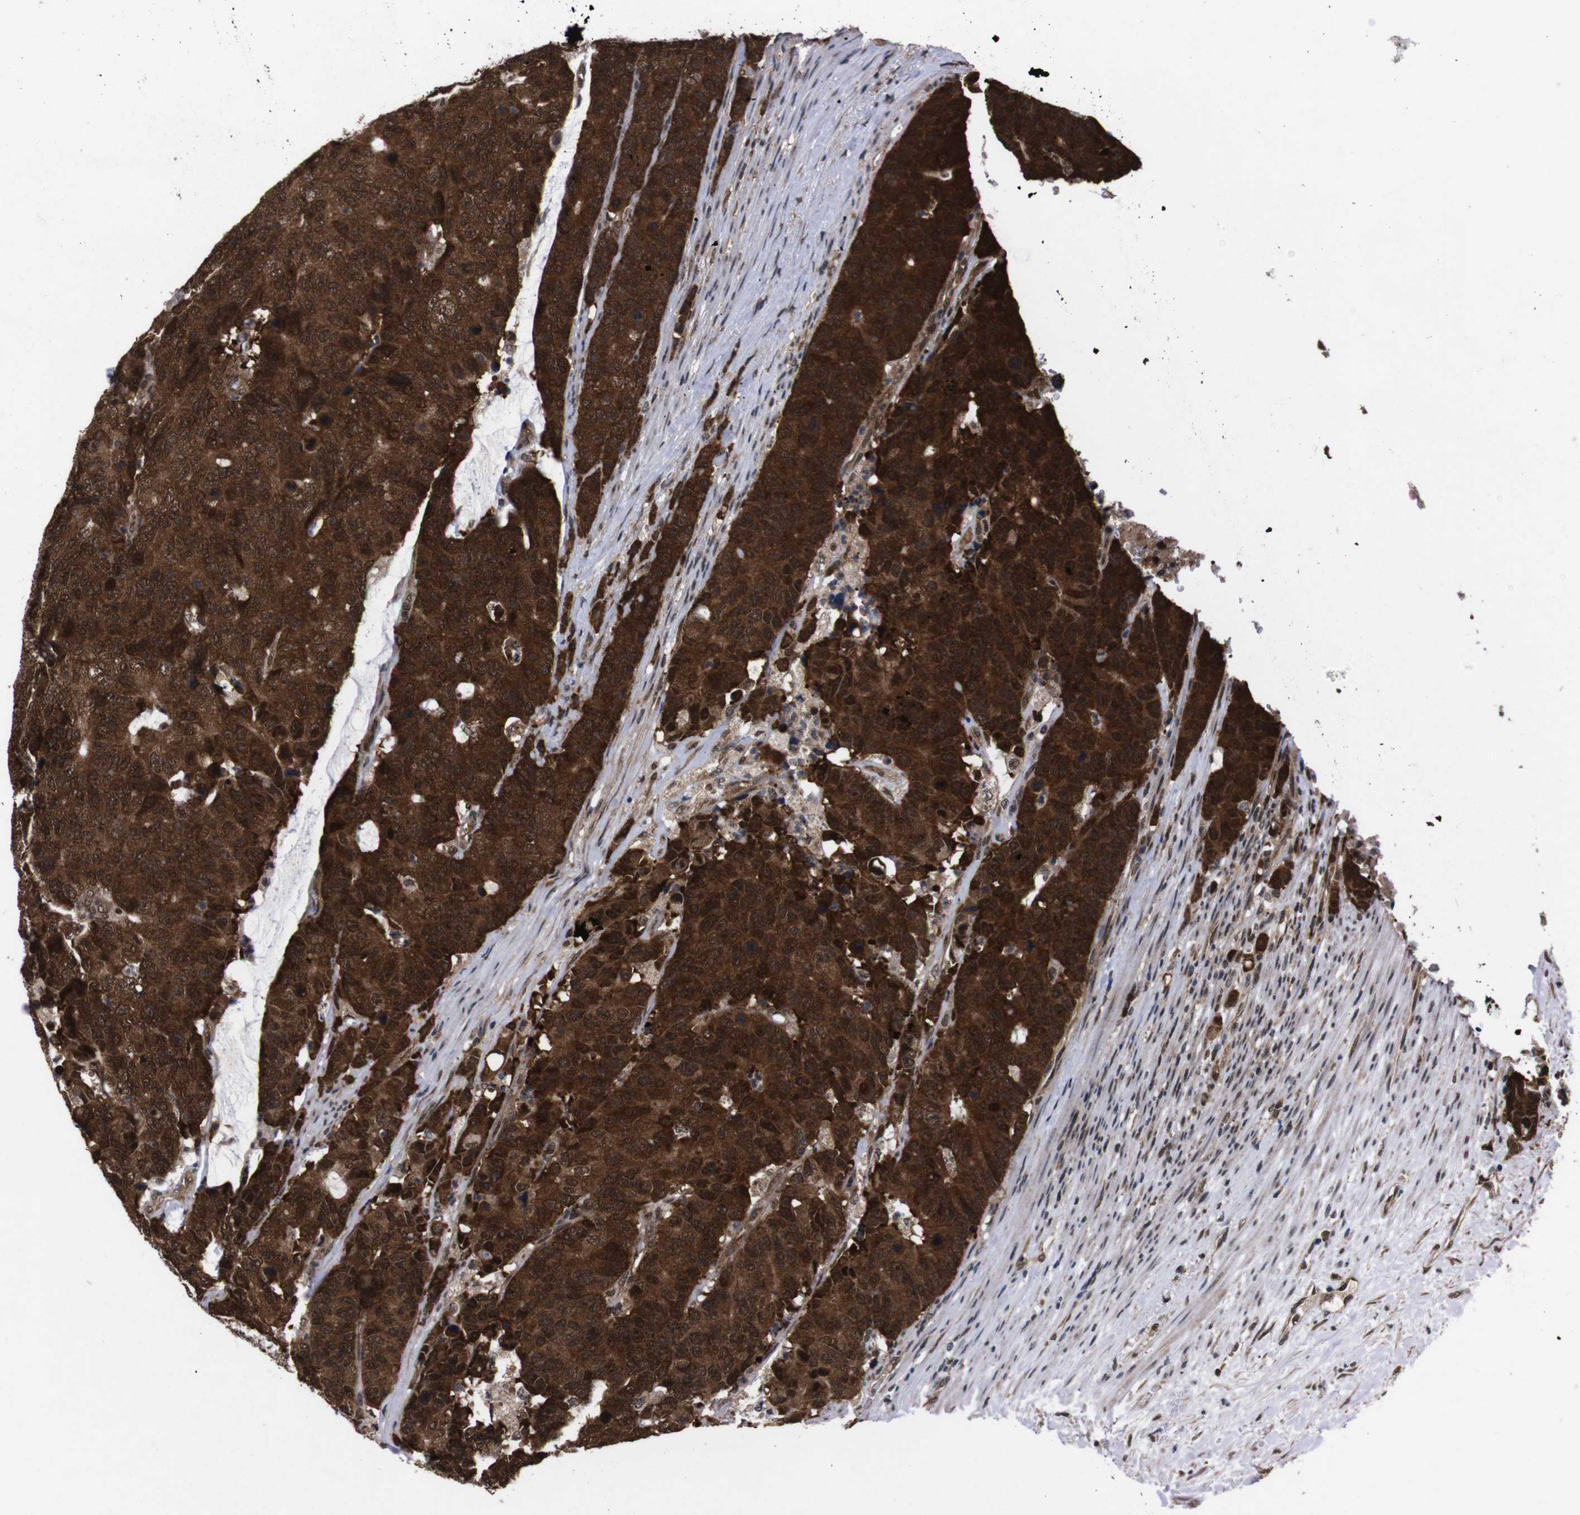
{"staining": {"intensity": "strong", "quantity": ">75%", "location": "cytoplasmic/membranous,nuclear"}, "tissue": "colorectal cancer", "cell_type": "Tumor cells", "image_type": "cancer", "snomed": [{"axis": "morphology", "description": "Adenocarcinoma, NOS"}, {"axis": "topography", "description": "Colon"}], "caption": "The image exhibits staining of colorectal cancer (adenocarcinoma), revealing strong cytoplasmic/membranous and nuclear protein expression (brown color) within tumor cells. The staining was performed using DAB (3,3'-diaminobenzidine), with brown indicating positive protein expression. Nuclei are stained blue with hematoxylin.", "gene": "UBQLN2", "patient": {"sex": "female", "age": 86}}